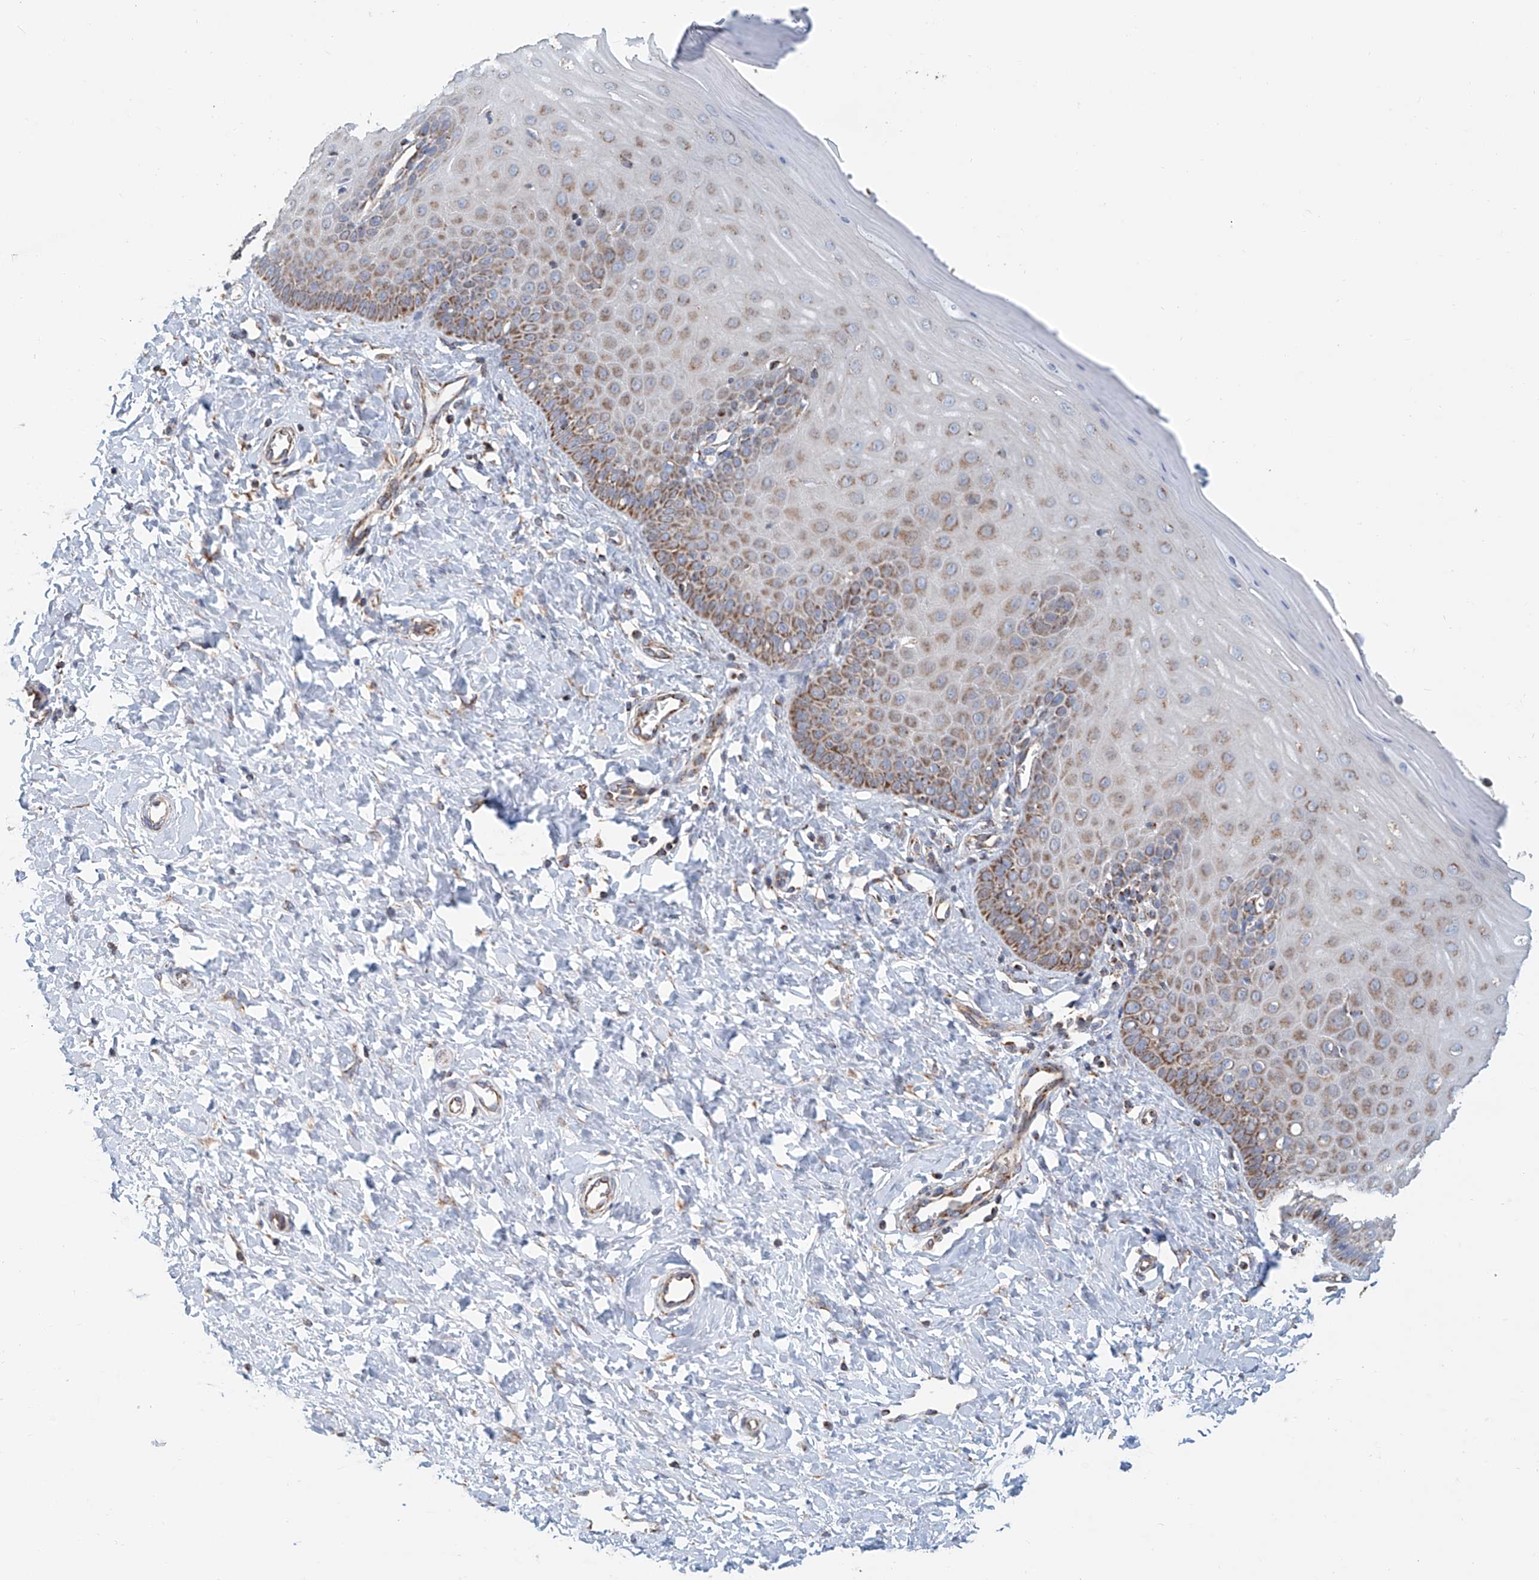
{"staining": {"intensity": "moderate", "quantity": ">75%", "location": "cytoplasmic/membranous"}, "tissue": "cervix", "cell_type": "Glandular cells", "image_type": "normal", "snomed": [{"axis": "morphology", "description": "Normal tissue, NOS"}, {"axis": "topography", "description": "Cervix"}], "caption": "IHC staining of unremarkable cervix, which demonstrates medium levels of moderate cytoplasmic/membranous staining in about >75% of glandular cells indicating moderate cytoplasmic/membranous protein staining. The staining was performed using DAB (3,3'-diaminobenzidine) (brown) for protein detection and nuclei were counterstained in hematoxylin (blue).", "gene": "MCL1", "patient": {"sex": "female", "age": 55}}